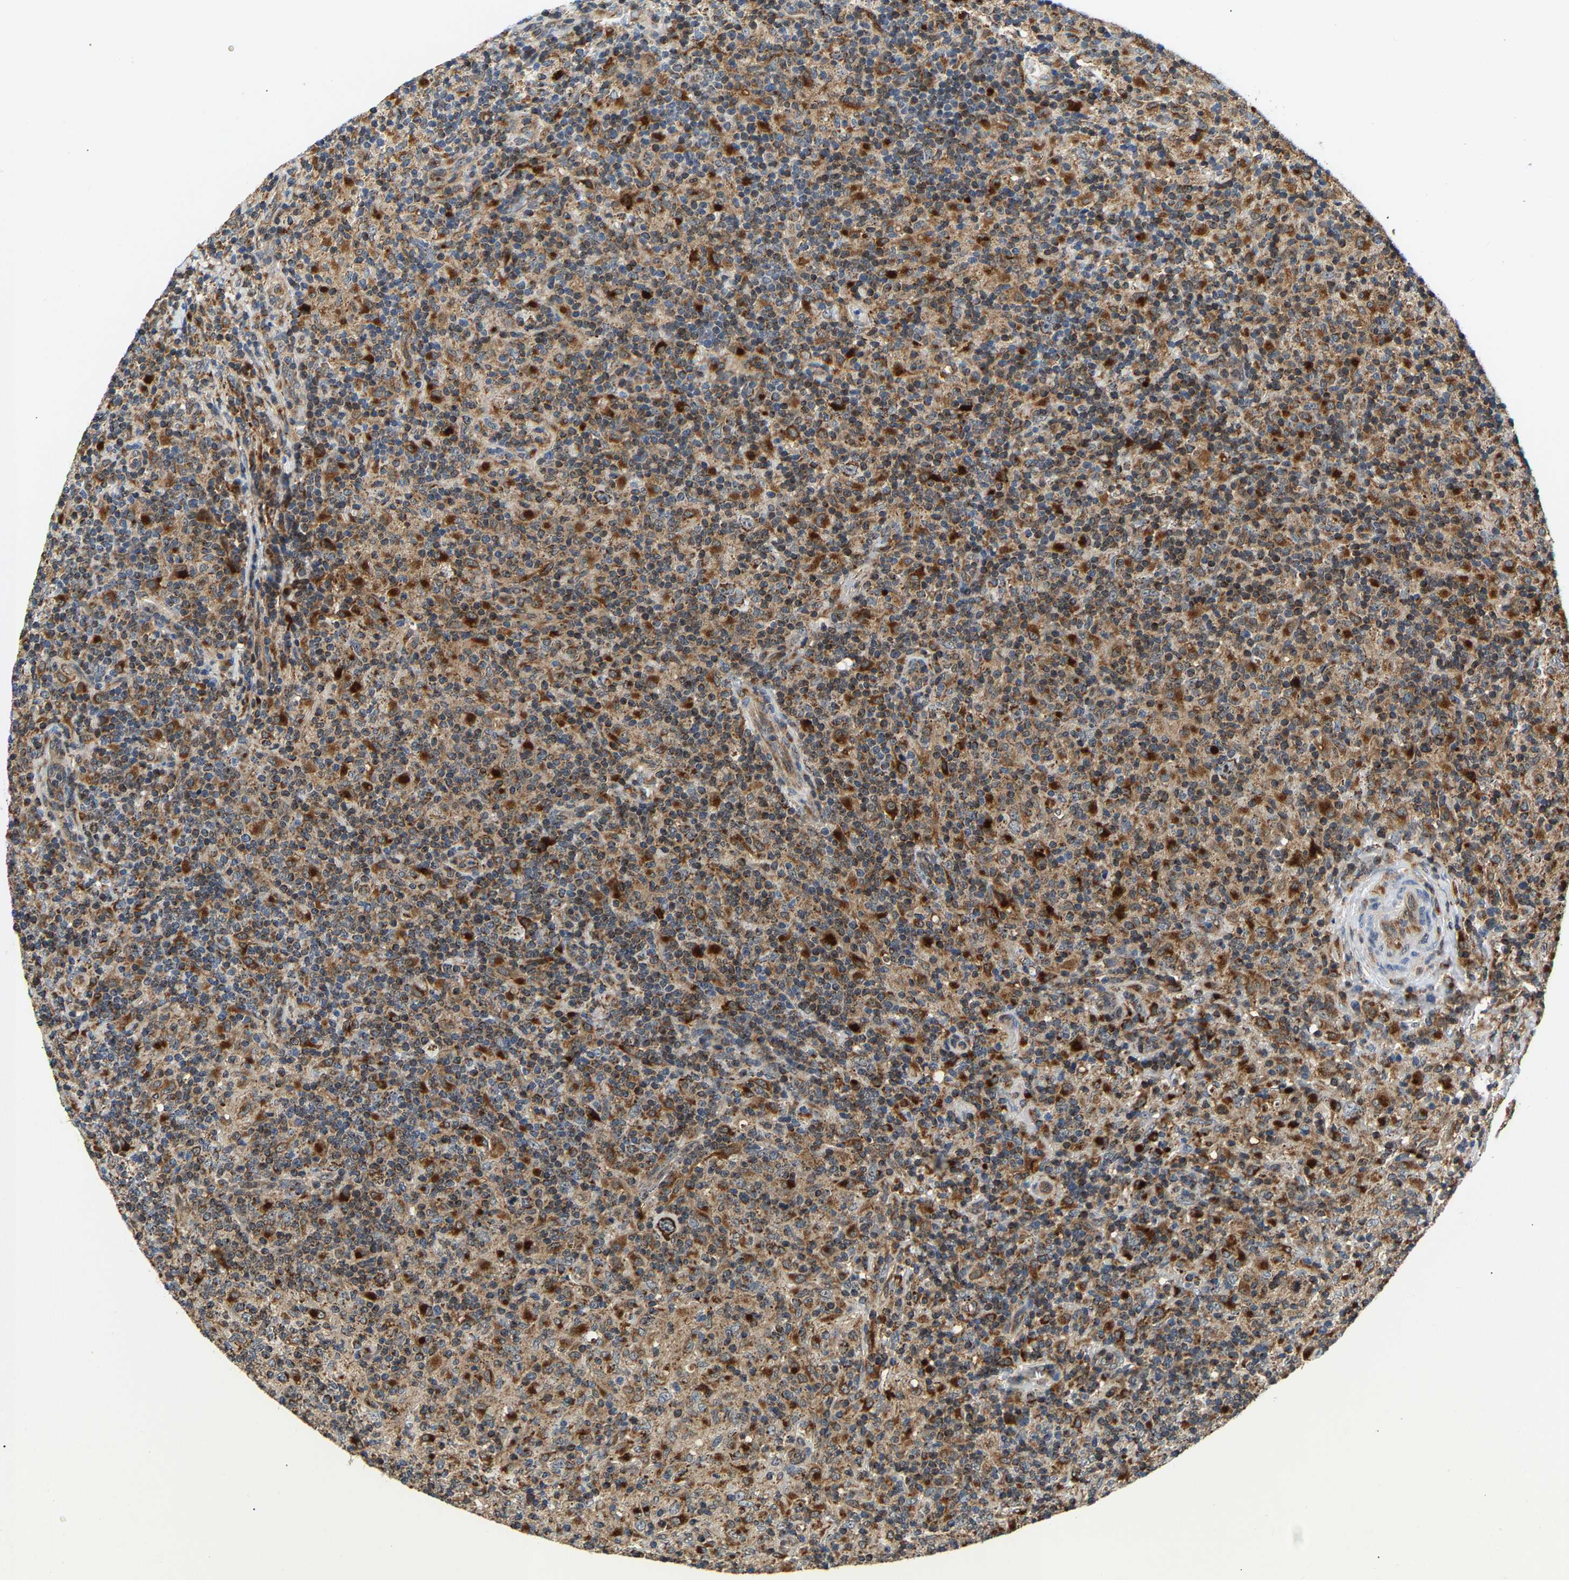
{"staining": {"intensity": "strong", "quantity": ">75%", "location": "cytoplasmic/membranous"}, "tissue": "lymphoma", "cell_type": "Tumor cells", "image_type": "cancer", "snomed": [{"axis": "morphology", "description": "Hodgkin's disease, NOS"}, {"axis": "topography", "description": "Lymph node"}], "caption": "Tumor cells reveal high levels of strong cytoplasmic/membranous positivity in about >75% of cells in human Hodgkin's disease.", "gene": "GIMAP7", "patient": {"sex": "male", "age": 70}}